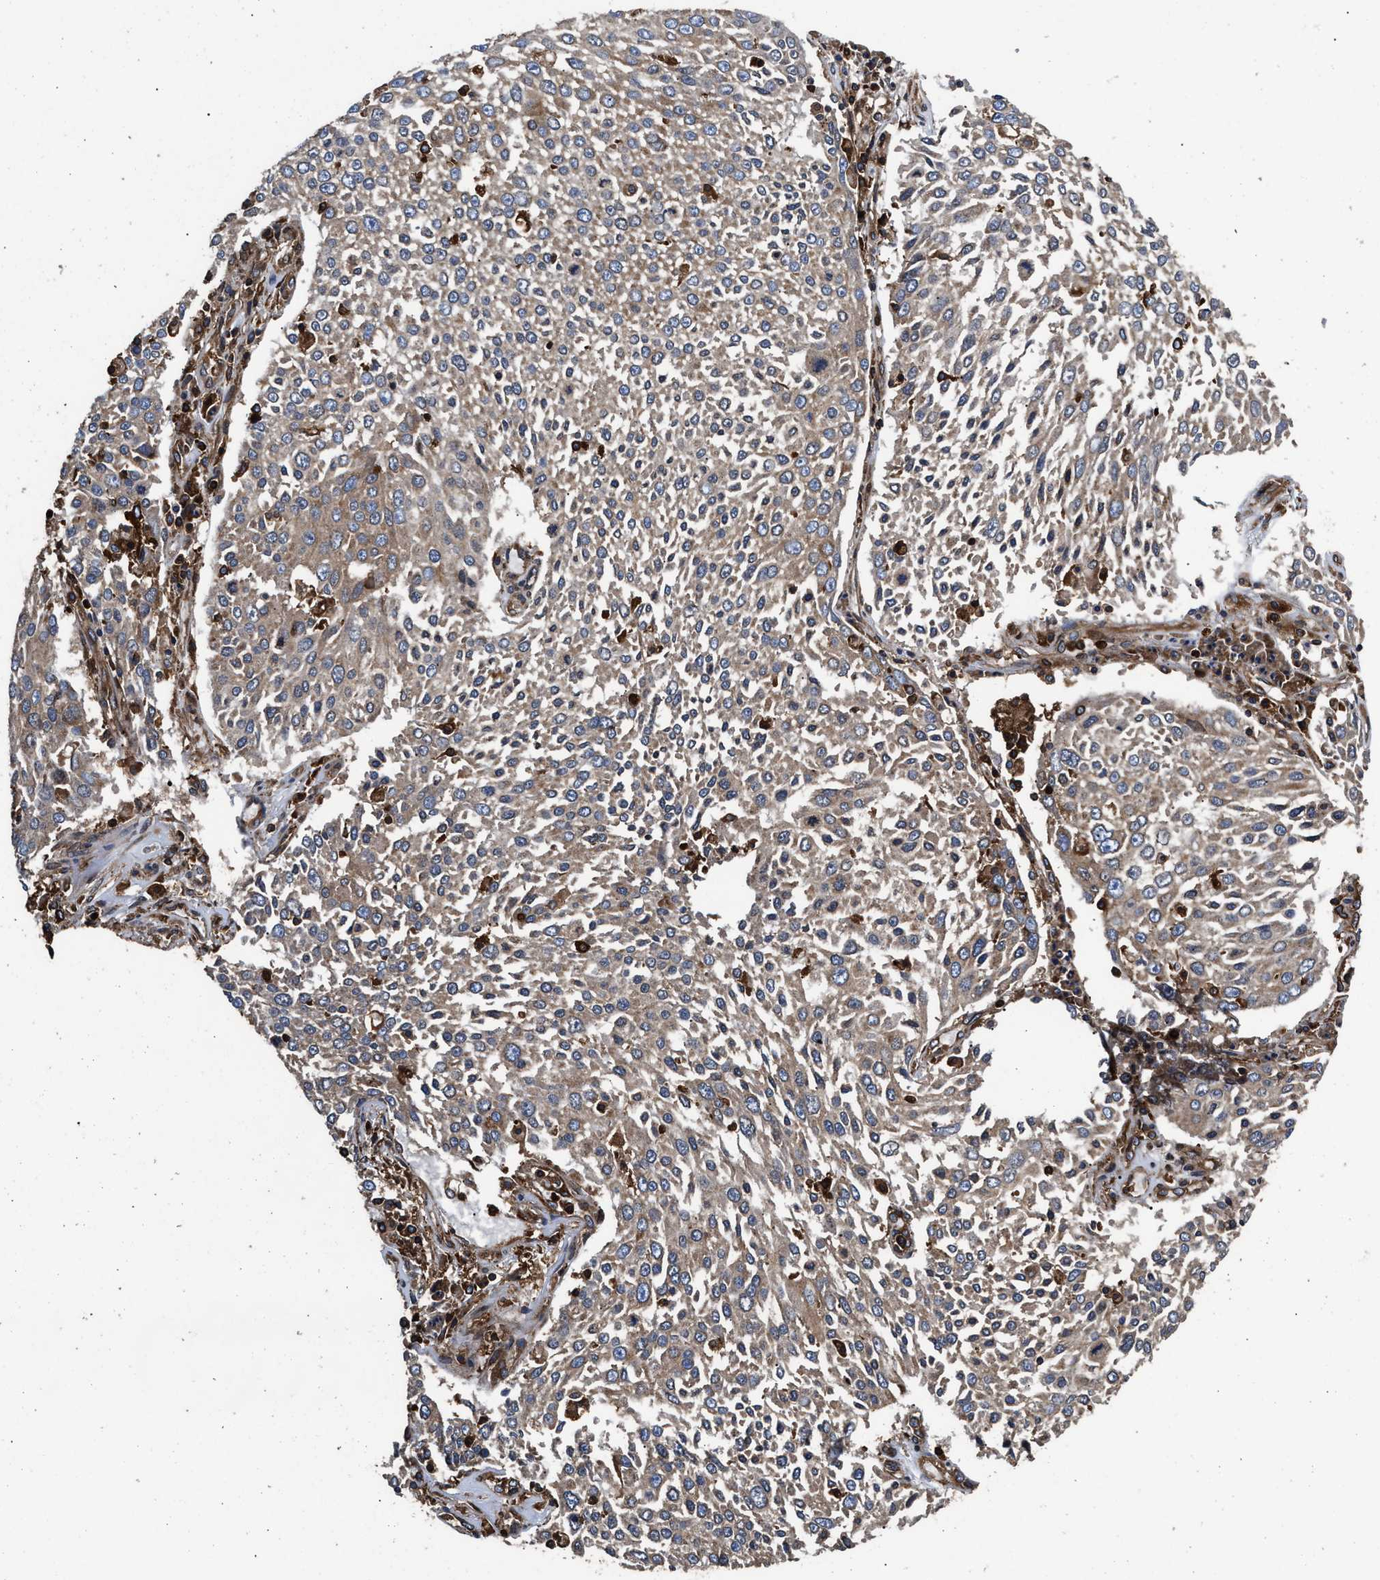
{"staining": {"intensity": "weak", "quantity": "25%-75%", "location": "cytoplasmic/membranous"}, "tissue": "lung cancer", "cell_type": "Tumor cells", "image_type": "cancer", "snomed": [{"axis": "morphology", "description": "Squamous cell carcinoma, NOS"}, {"axis": "topography", "description": "Lung"}], "caption": "Immunohistochemistry micrograph of neoplastic tissue: lung squamous cell carcinoma stained using immunohistochemistry displays low levels of weak protein expression localized specifically in the cytoplasmic/membranous of tumor cells, appearing as a cytoplasmic/membranous brown color.", "gene": "KYAT1", "patient": {"sex": "male", "age": 65}}